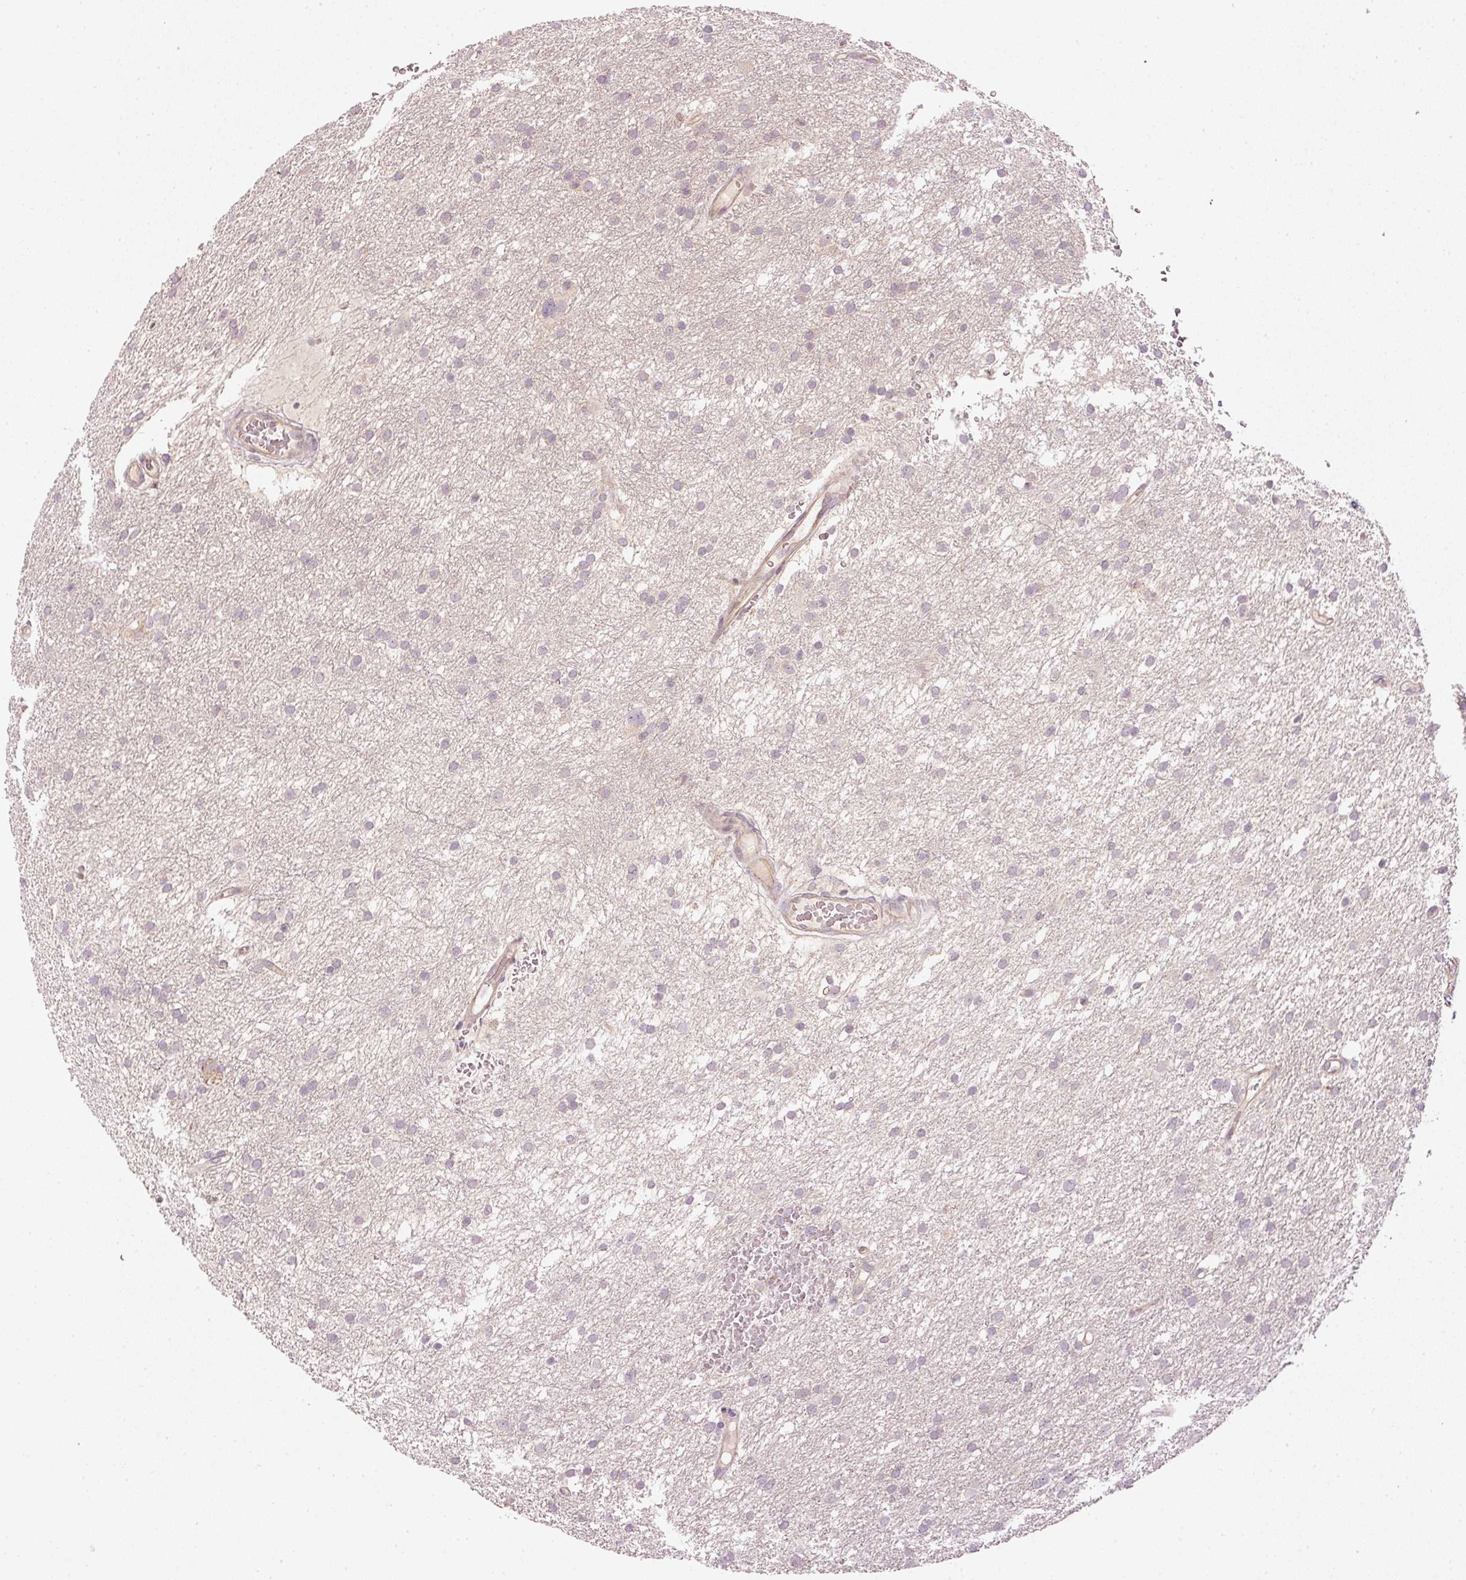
{"staining": {"intensity": "negative", "quantity": "none", "location": "none"}, "tissue": "glioma", "cell_type": "Tumor cells", "image_type": "cancer", "snomed": [{"axis": "morphology", "description": "Glioma, malignant, High grade"}, {"axis": "topography", "description": "Cerebral cortex"}], "caption": "IHC photomicrograph of malignant glioma (high-grade) stained for a protein (brown), which reveals no positivity in tumor cells.", "gene": "CDC20B", "patient": {"sex": "female", "age": 36}}